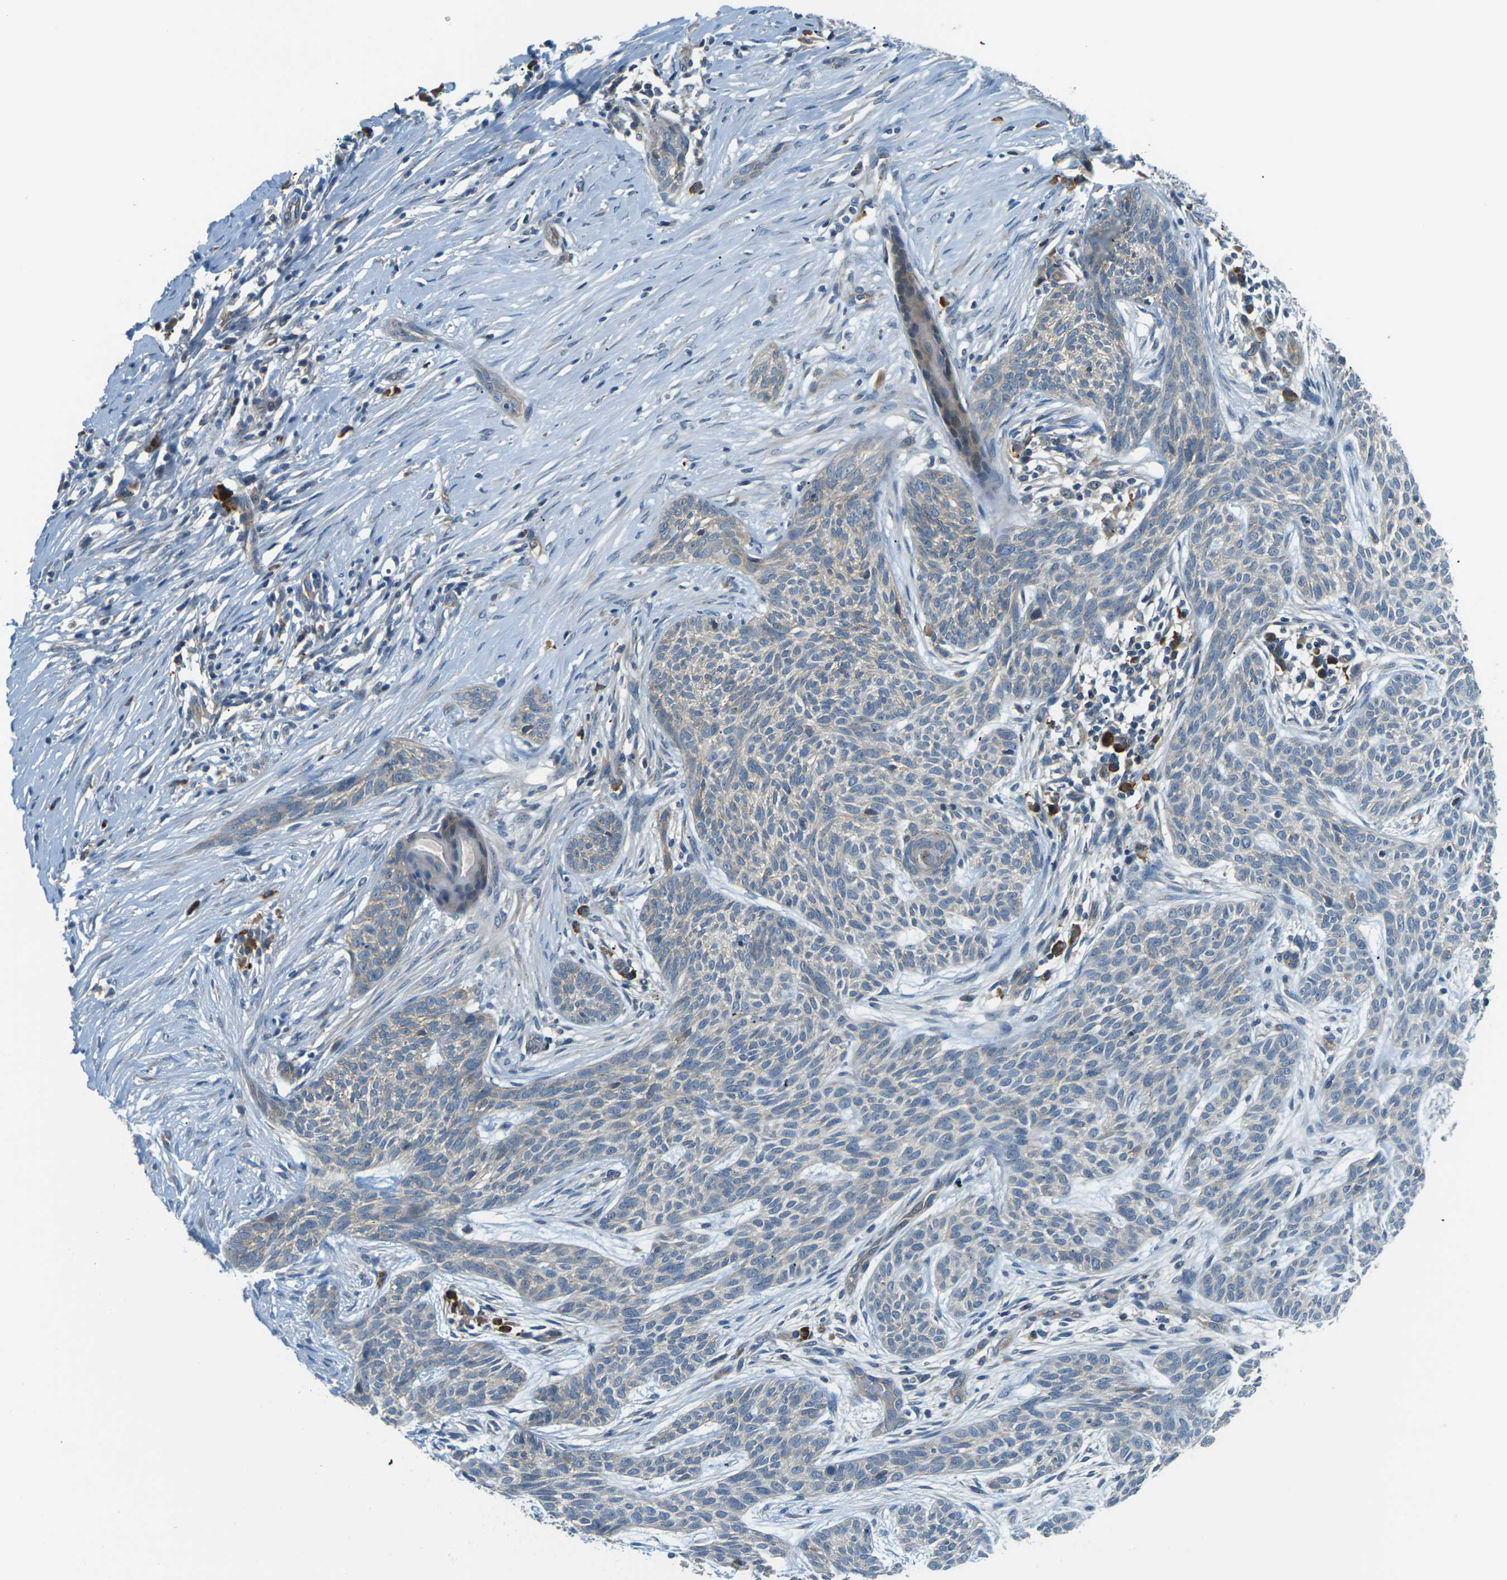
{"staining": {"intensity": "weak", "quantity": "<25%", "location": "cytoplasmic/membranous"}, "tissue": "skin cancer", "cell_type": "Tumor cells", "image_type": "cancer", "snomed": [{"axis": "morphology", "description": "Basal cell carcinoma"}, {"axis": "topography", "description": "Skin"}], "caption": "Protein analysis of skin cancer (basal cell carcinoma) shows no significant expression in tumor cells. The staining is performed using DAB (3,3'-diaminobenzidine) brown chromogen with nuclei counter-stained in using hematoxylin.", "gene": "SLC13A3", "patient": {"sex": "female", "age": 59}}